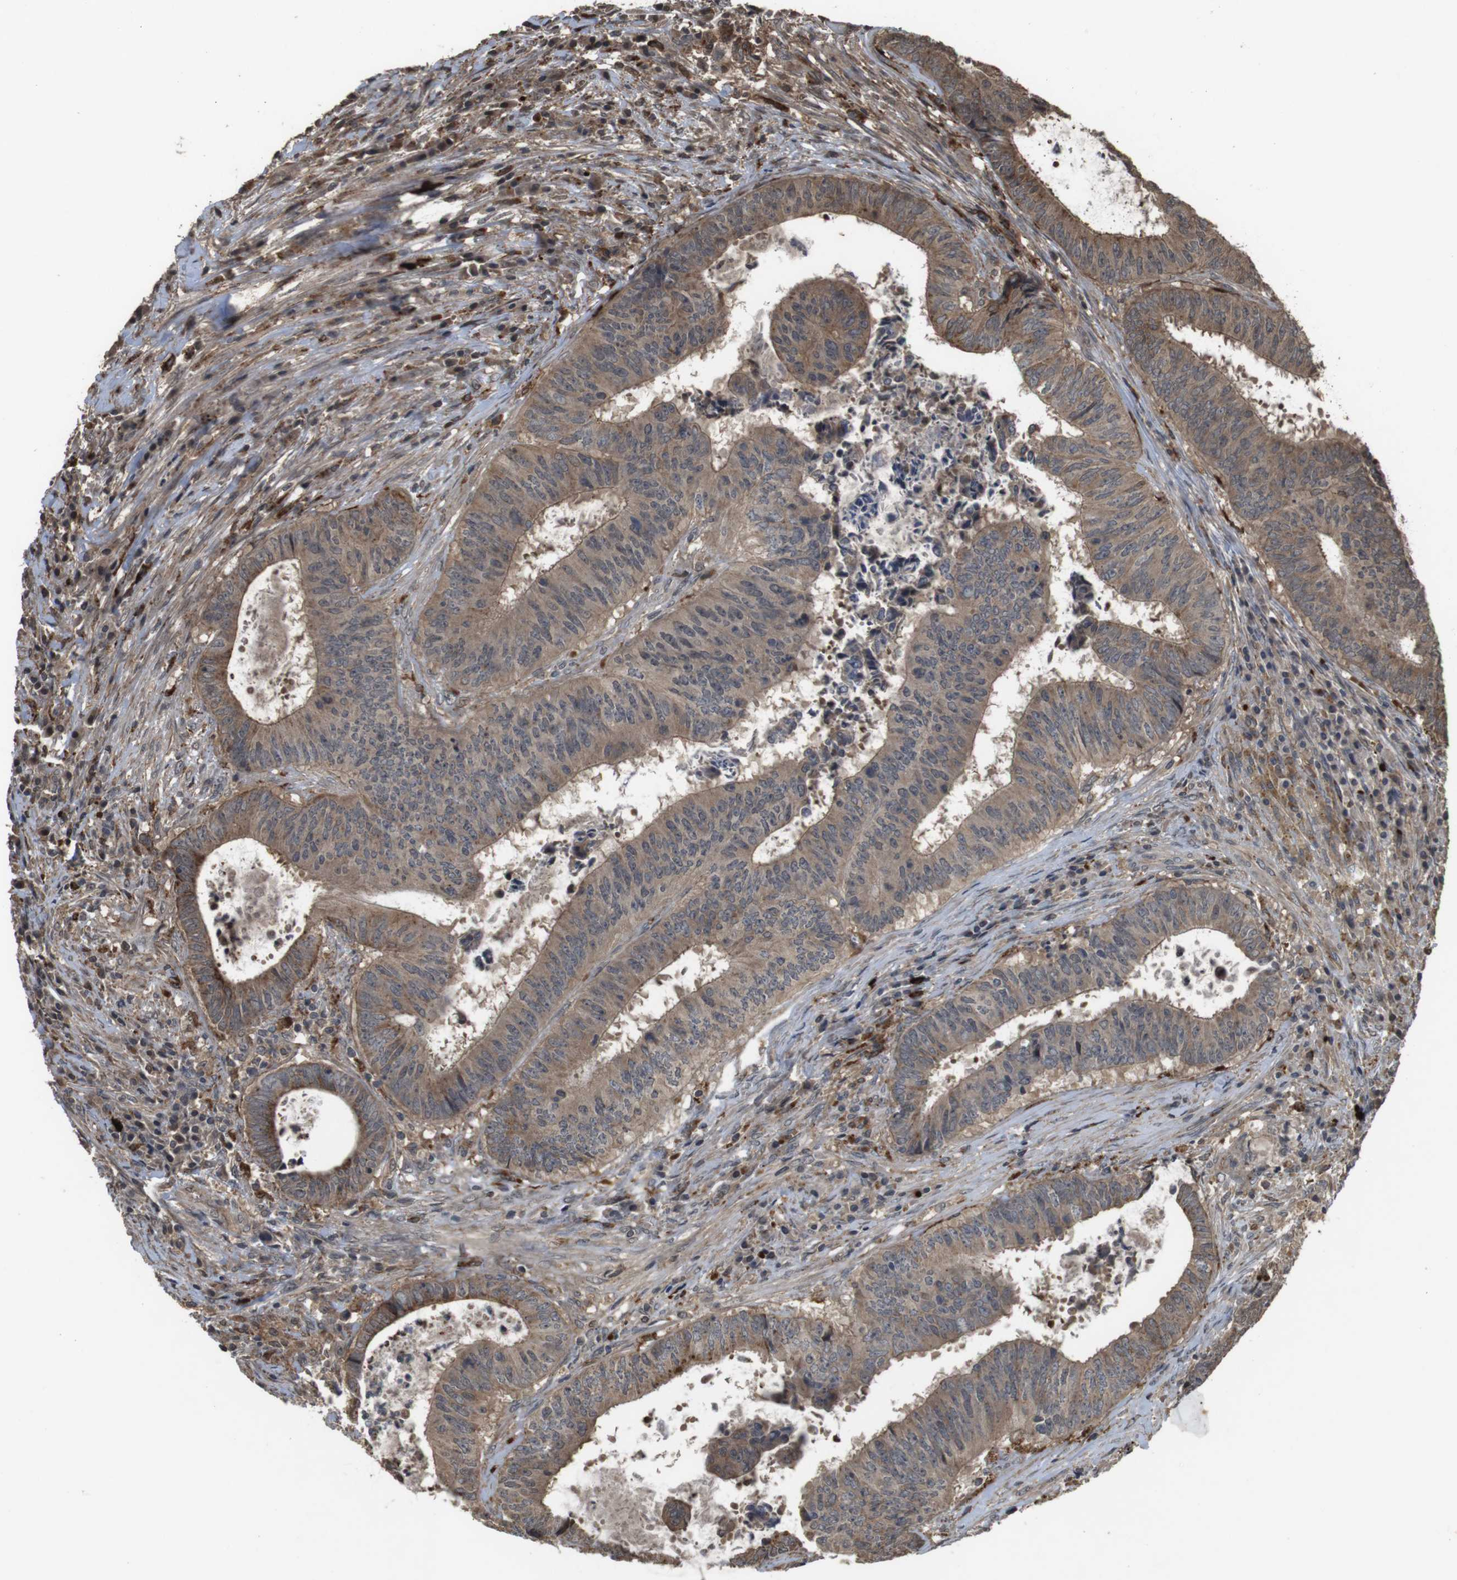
{"staining": {"intensity": "moderate", "quantity": ">75%", "location": "cytoplasmic/membranous"}, "tissue": "colorectal cancer", "cell_type": "Tumor cells", "image_type": "cancer", "snomed": [{"axis": "morphology", "description": "Adenocarcinoma, NOS"}, {"axis": "topography", "description": "Rectum"}], "caption": "Adenocarcinoma (colorectal) stained with DAB IHC shows medium levels of moderate cytoplasmic/membranous positivity in about >75% of tumor cells. Using DAB (brown) and hematoxylin (blue) stains, captured at high magnification using brightfield microscopy.", "gene": "FZD10", "patient": {"sex": "male", "age": 72}}